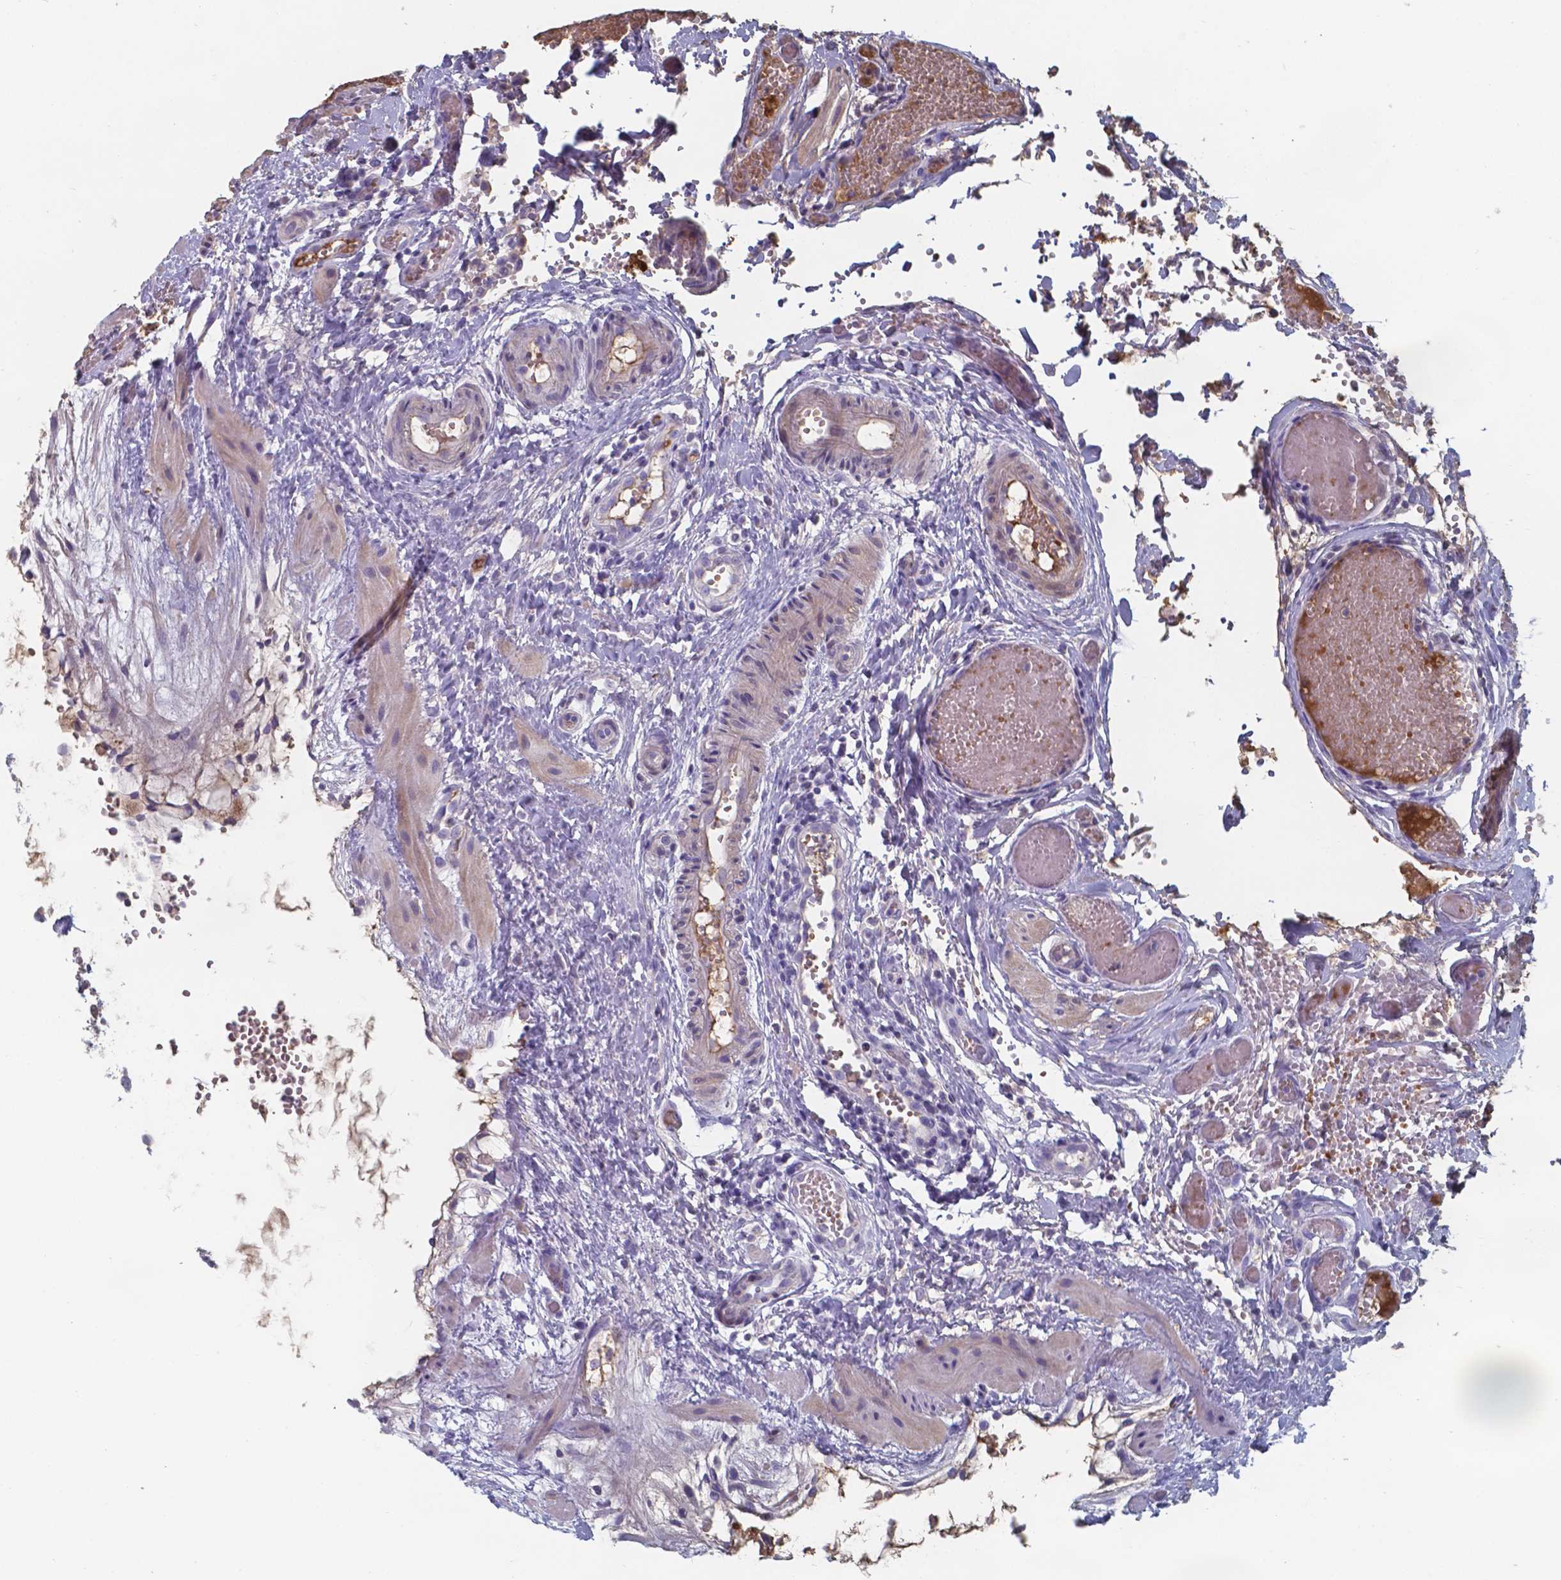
{"staining": {"intensity": "negative", "quantity": "none", "location": "none"}, "tissue": "fallopian tube", "cell_type": "Glandular cells", "image_type": "normal", "snomed": [{"axis": "morphology", "description": "Normal tissue, NOS"}, {"axis": "topography", "description": "Fallopian tube"}], "caption": "The immunohistochemistry (IHC) photomicrograph has no significant staining in glandular cells of fallopian tube. Brightfield microscopy of IHC stained with DAB (3,3'-diaminobenzidine) (brown) and hematoxylin (blue), captured at high magnification.", "gene": "BTBD17", "patient": {"sex": "female", "age": 37}}